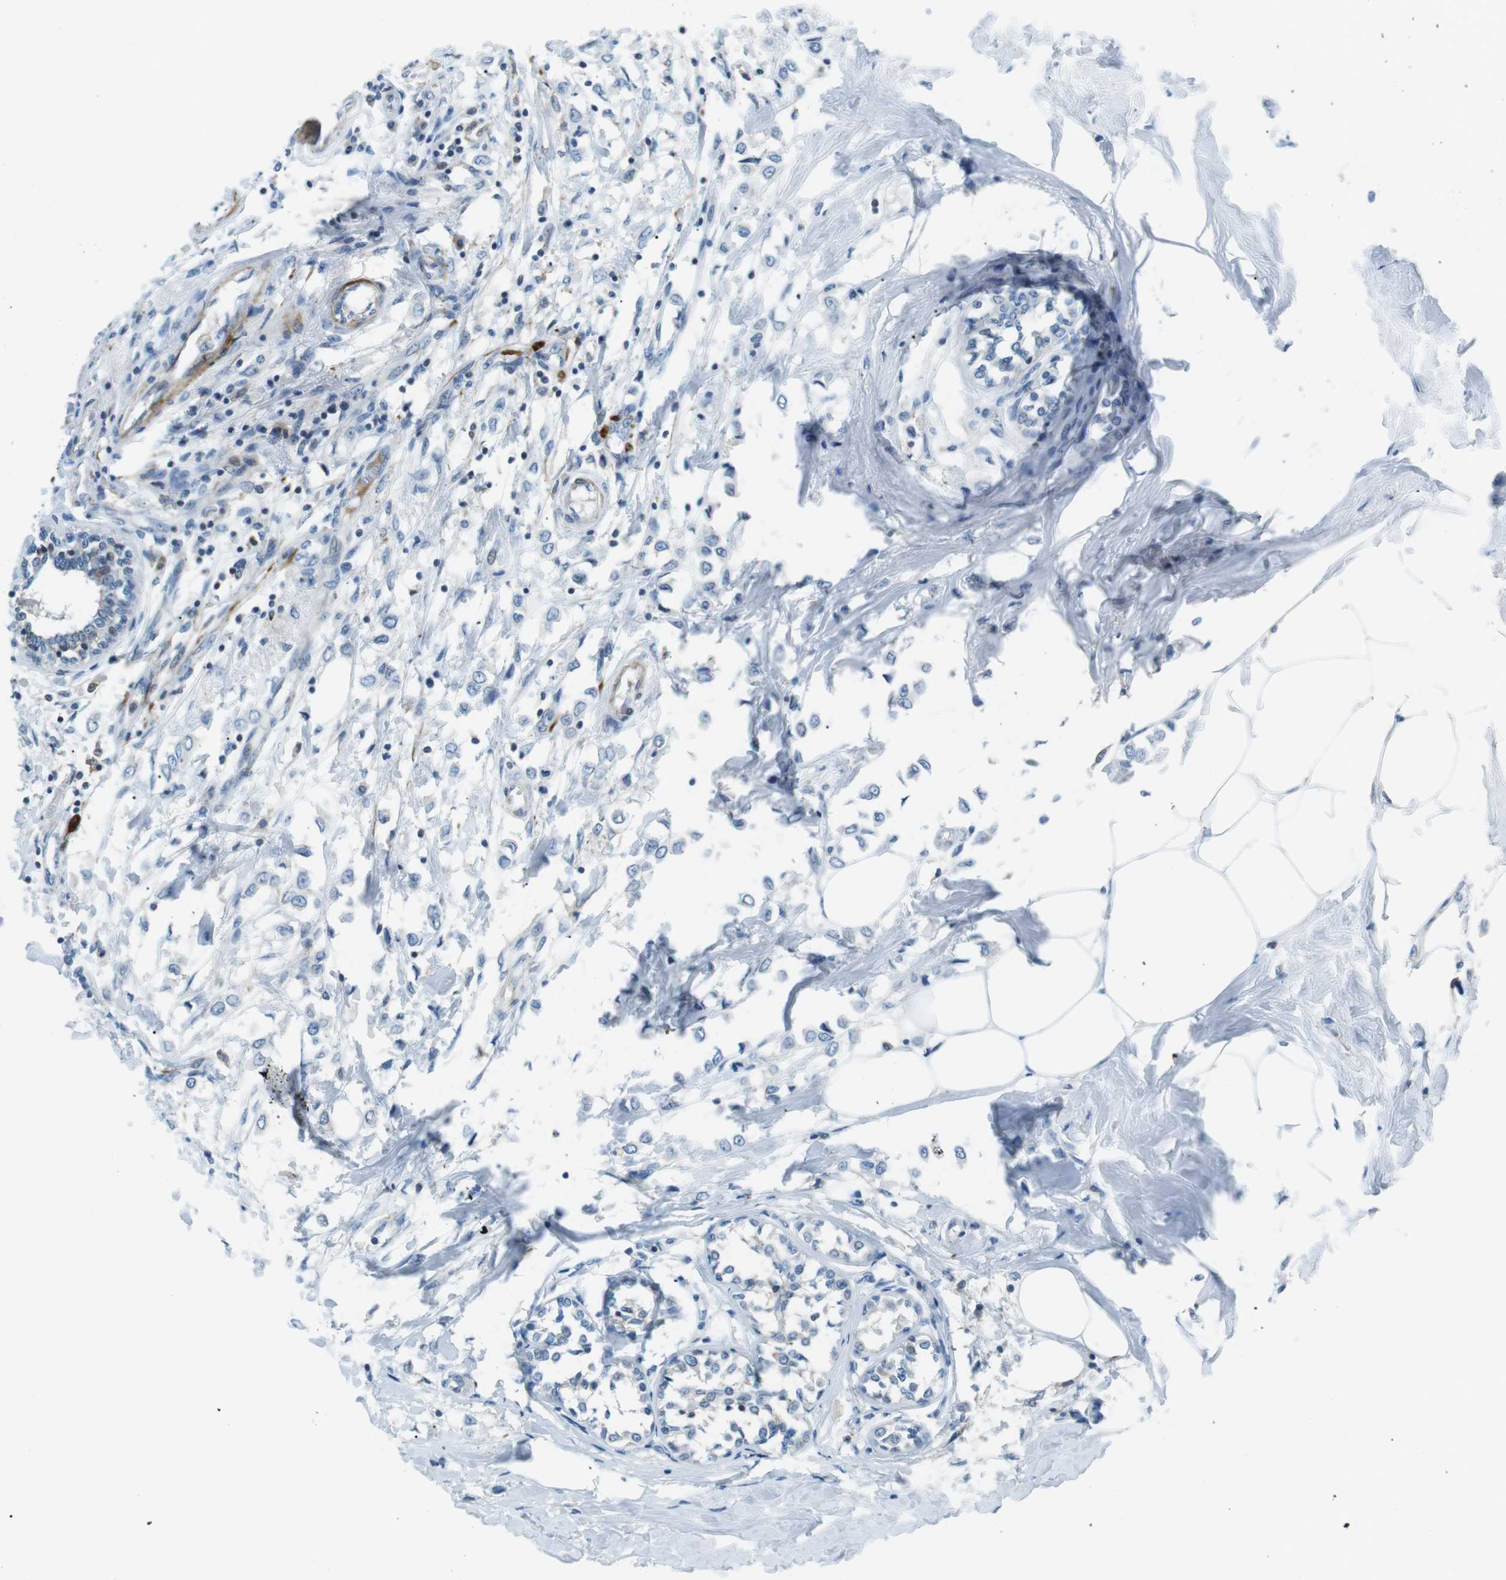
{"staining": {"intensity": "negative", "quantity": "none", "location": "none"}, "tissue": "breast cancer", "cell_type": "Tumor cells", "image_type": "cancer", "snomed": [{"axis": "morphology", "description": "Lobular carcinoma"}, {"axis": "topography", "description": "Breast"}], "caption": "High power microscopy image of an immunohistochemistry image of breast lobular carcinoma, revealing no significant expression in tumor cells.", "gene": "ARVCF", "patient": {"sex": "female", "age": 51}}